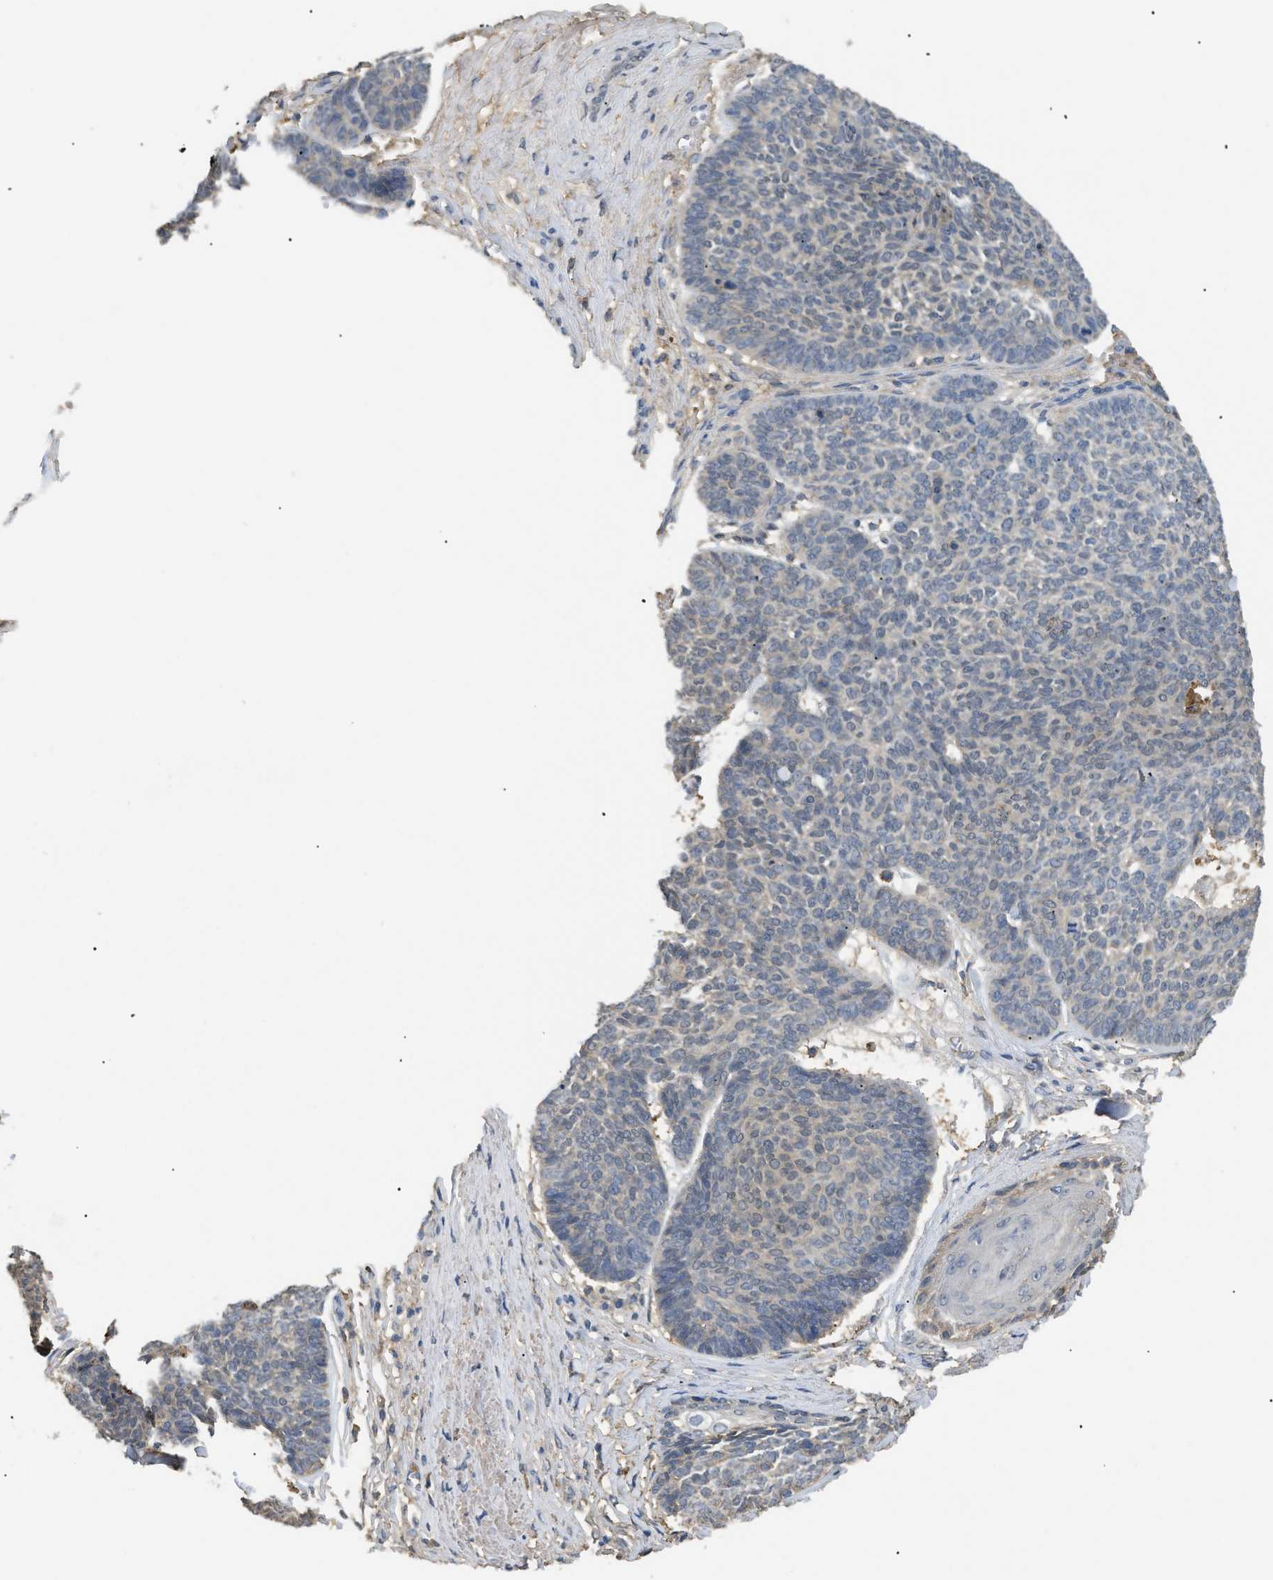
{"staining": {"intensity": "weak", "quantity": "<25%", "location": "cytoplasmic/membranous"}, "tissue": "skin cancer", "cell_type": "Tumor cells", "image_type": "cancer", "snomed": [{"axis": "morphology", "description": "Basal cell carcinoma"}, {"axis": "topography", "description": "Skin"}], "caption": "Human skin basal cell carcinoma stained for a protein using IHC demonstrates no positivity in tumor cells.", "gene": "ANXA4", "patient": {"sex": "male", "age": 84}}